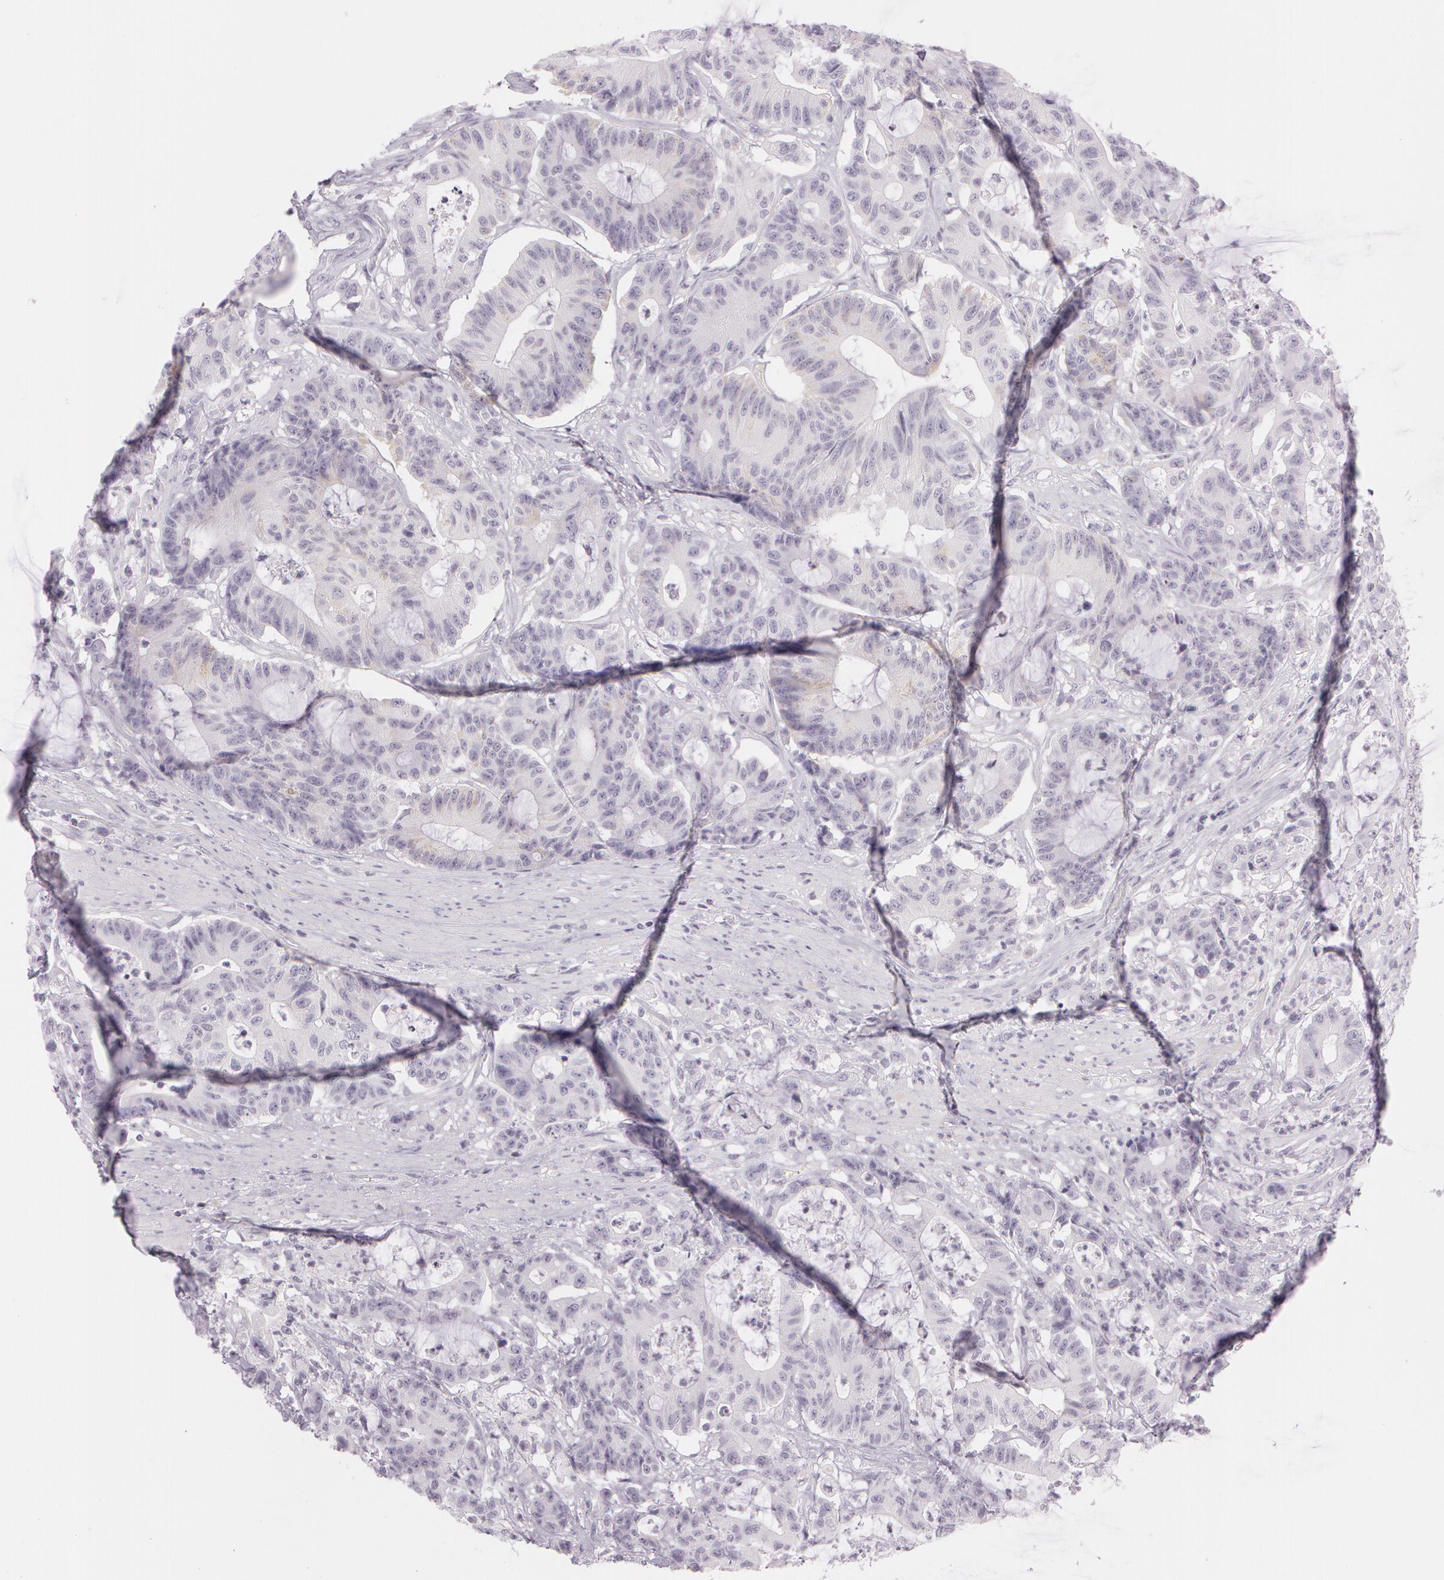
{"staining": {"intensity": "negative", "quantity": "none", "location": "none"}, "tissue": "colorectal cancer", "cell_type": "Tumor cells", "image_type": "cancer", "snomed": [{"axis": "morphology", "description": "Adenocarcinoma, NOS"}, {"axis": "topography", "description": "Colon"}], "caption": "Photomicrograph shows no significant protein expression in tumor cells of adenocarcinoma (colorectal). Brightfield microscopy of immunohistochemistry stained with DAB (brown) and hematoxylin (blue), captured at high magnification.", "gene": "OTC", "patient": {"sex": "female", "age": 84}}